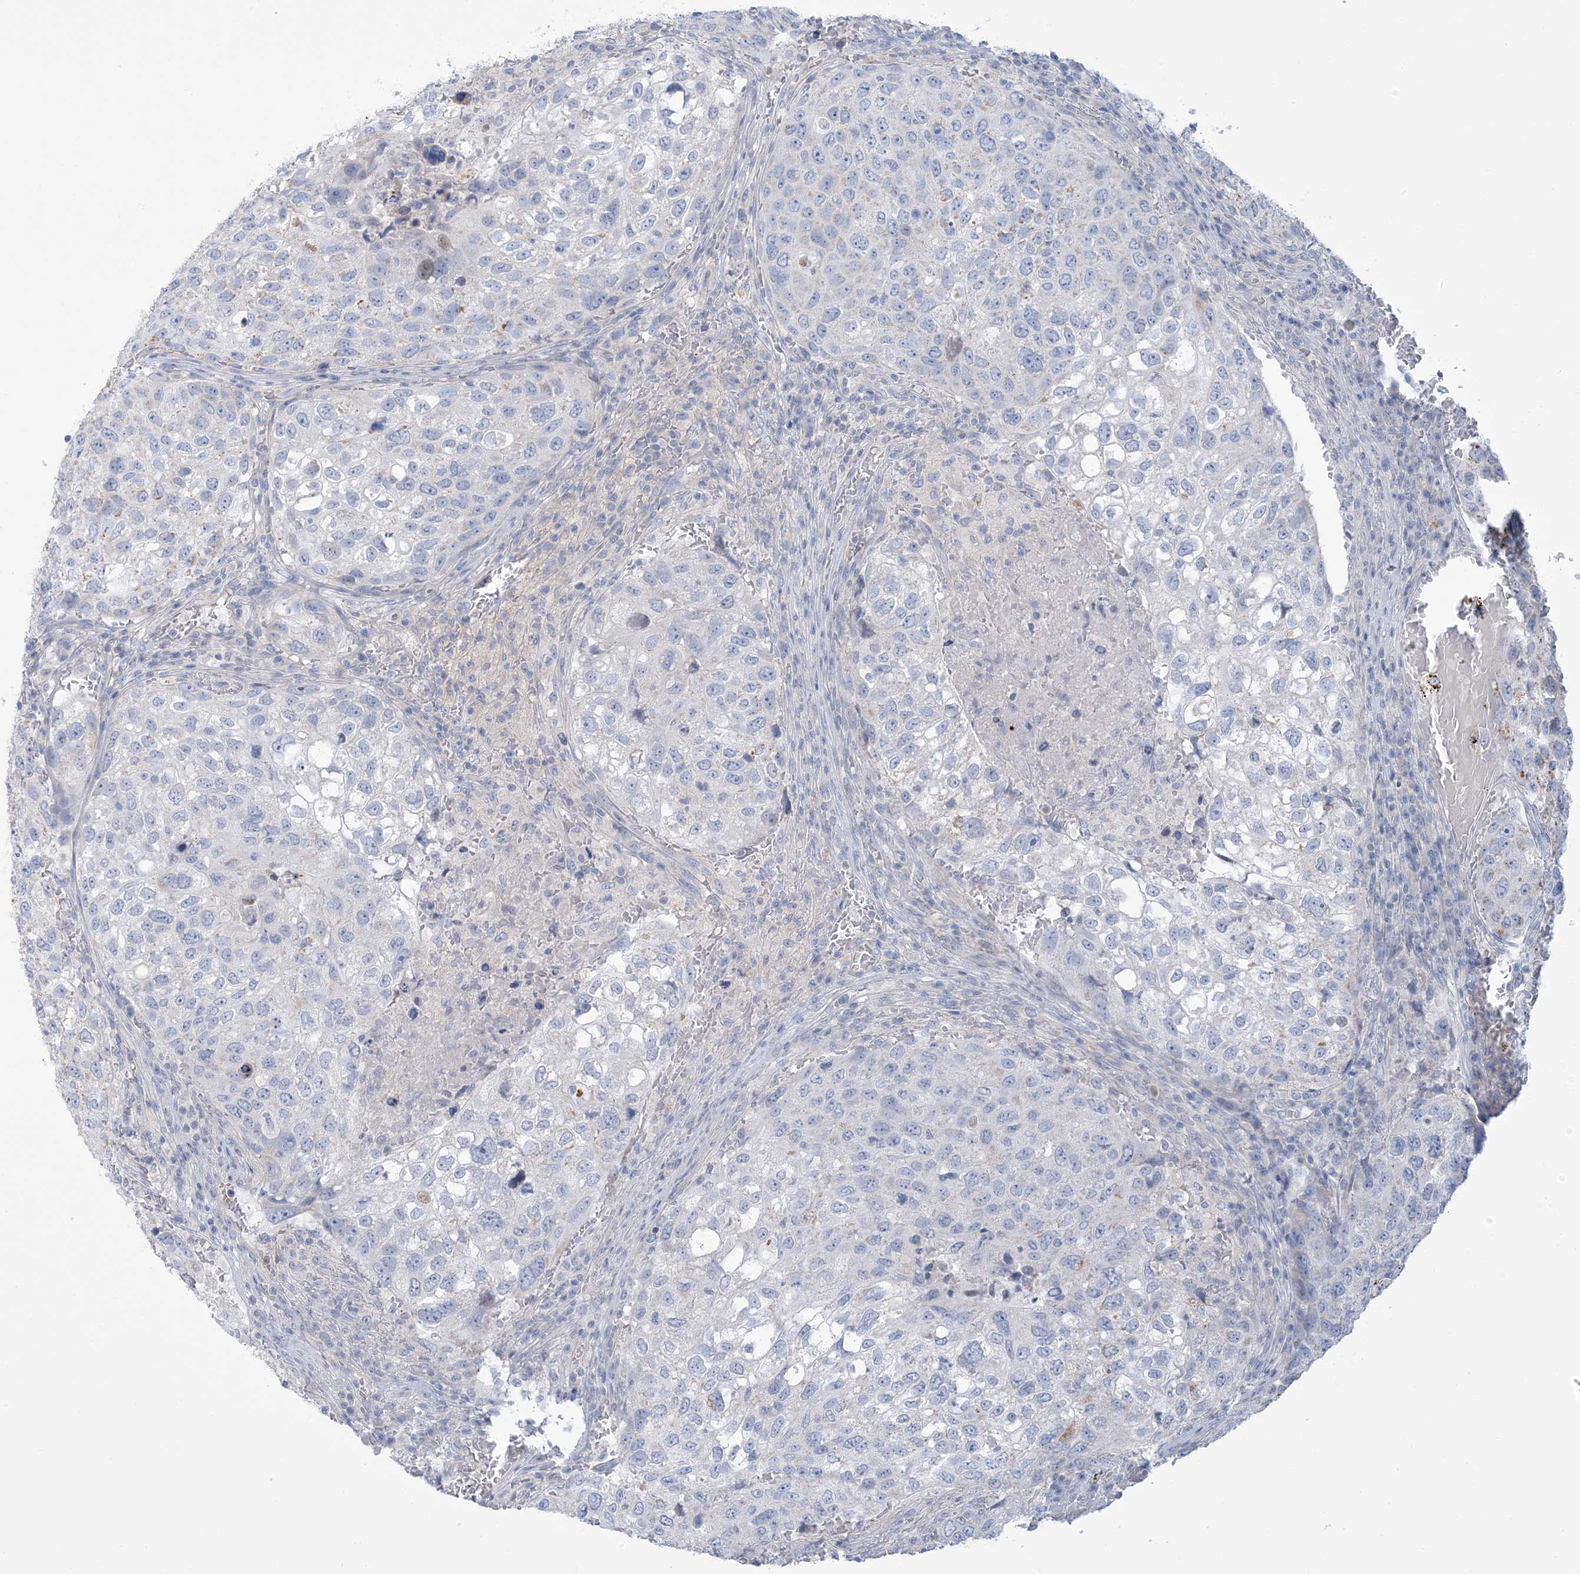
{"staining": {"intensity": "moderate", "quantity": "<25%", "location": "cytoplasmic/membranous"}, "tissue": "urothelial cancer", "cell_type": "Tumor cells", "image_type": "cancer", "snomed": [{"axis": "morphology", "description": "Urothelial carcinoma, High grade"}, {"axis": "topography", "description": "Lymph node"}, {"axis": "topography", "description": "Urinary bladder"}], "caption": "Brown immunohistochemical staining in urothelial carcinoma (high-grade) reveals moderate cytoplasmic/membranous expression in approximately <25% of tumor cells.", "gene": "MTHFD2L", "patient": {"sex": "male", "age": 51}}